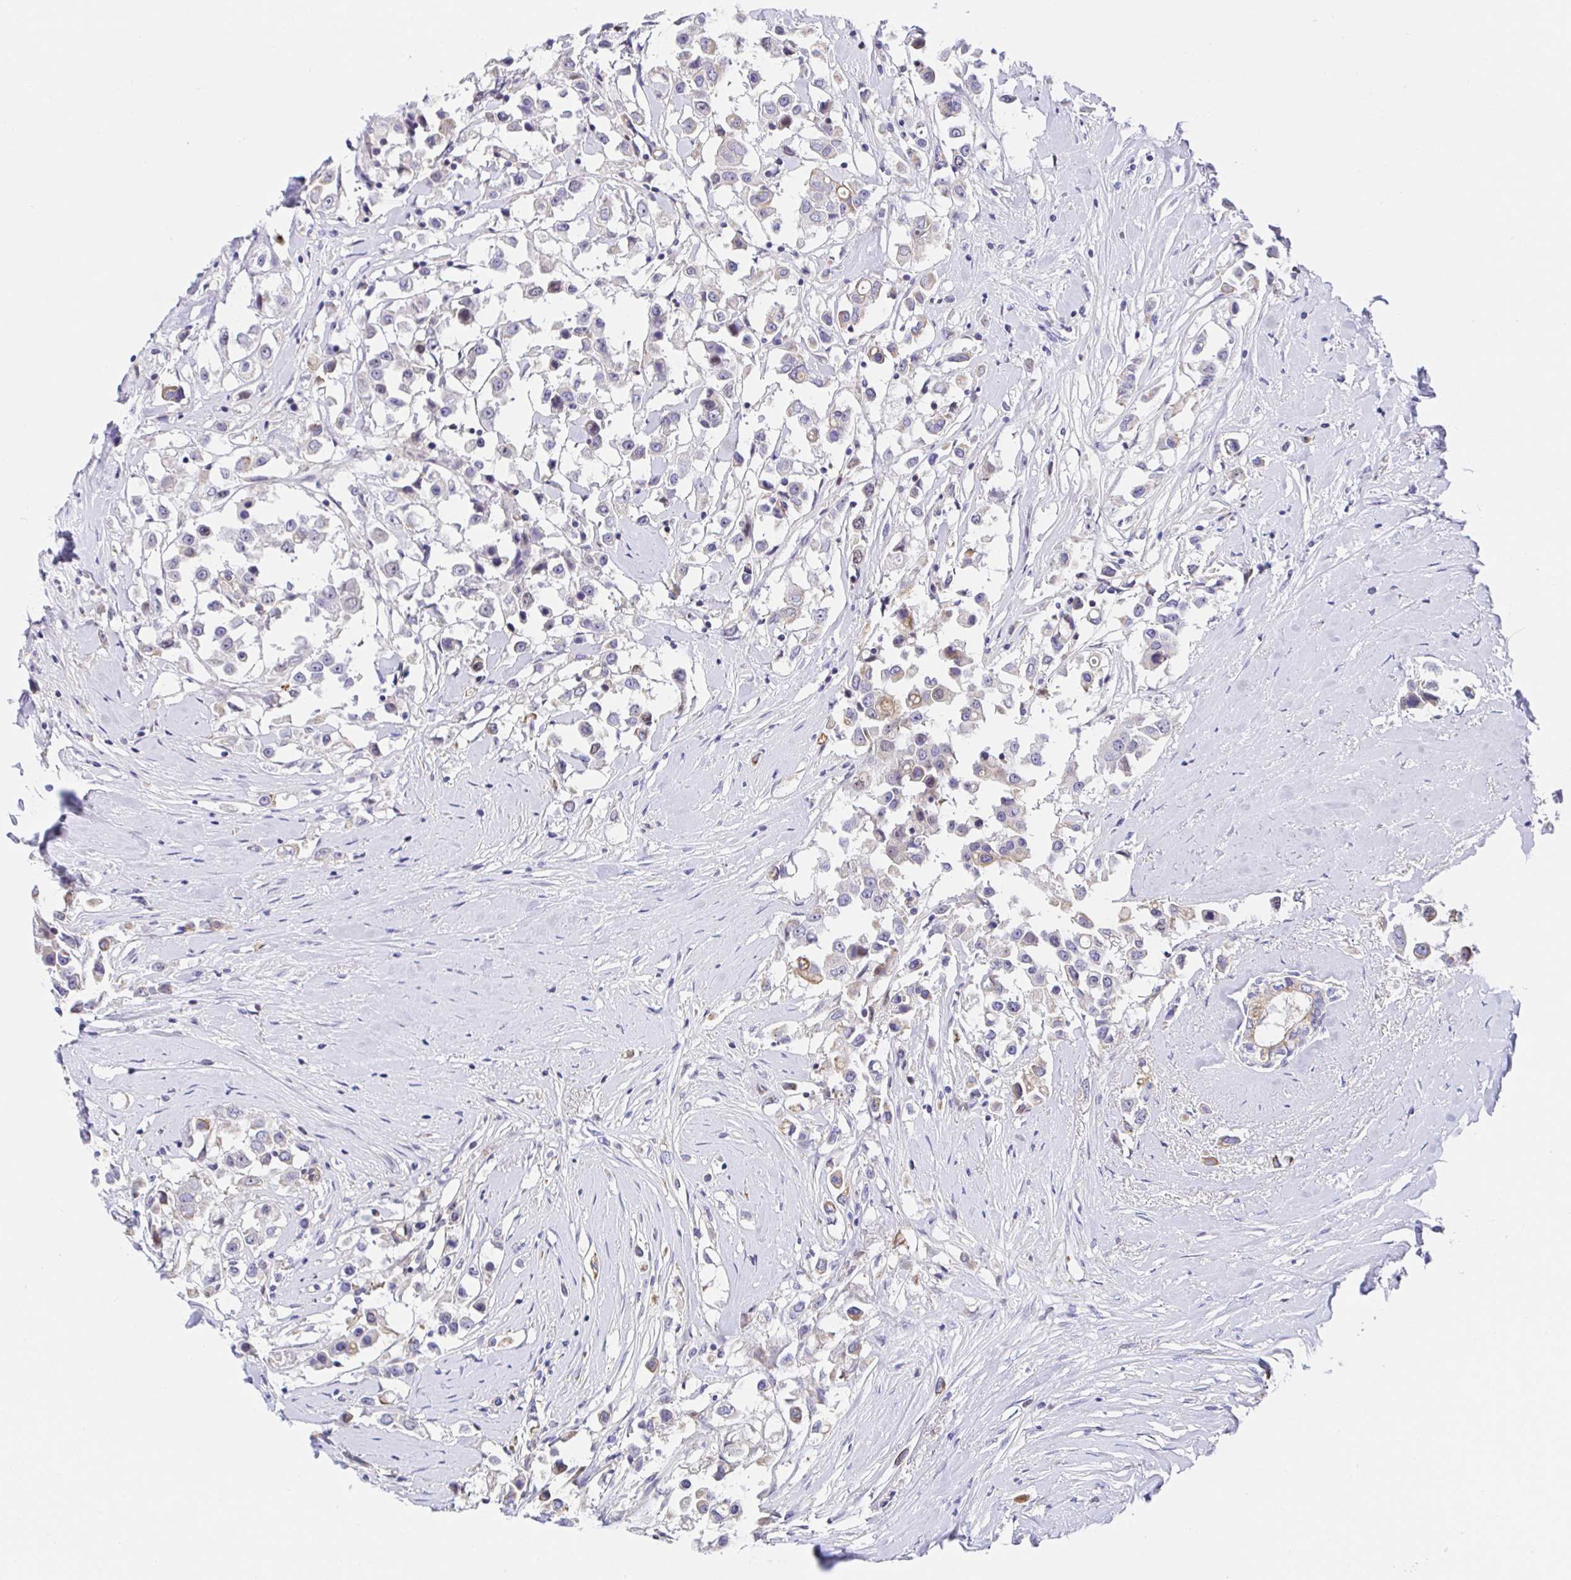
{"staining": {"intensity": "weak", "quantity": "<25%", "location": "cytoplasmic/membranous"}, "tissue": "breast cancer", "cell_type": "Tumor cells", "image_type": "cancer", "snomed": [{"axis": "morphology", "description": "Duct carcinoma"}, {"axis": "topography", "description": "Breast"}], "caption": "Image shows no significant protein staining in tumor cells of breast invasive ductal carcinoma.", "gene": "TIMELESS", "patient": {"sex": "female", "age": 61}}